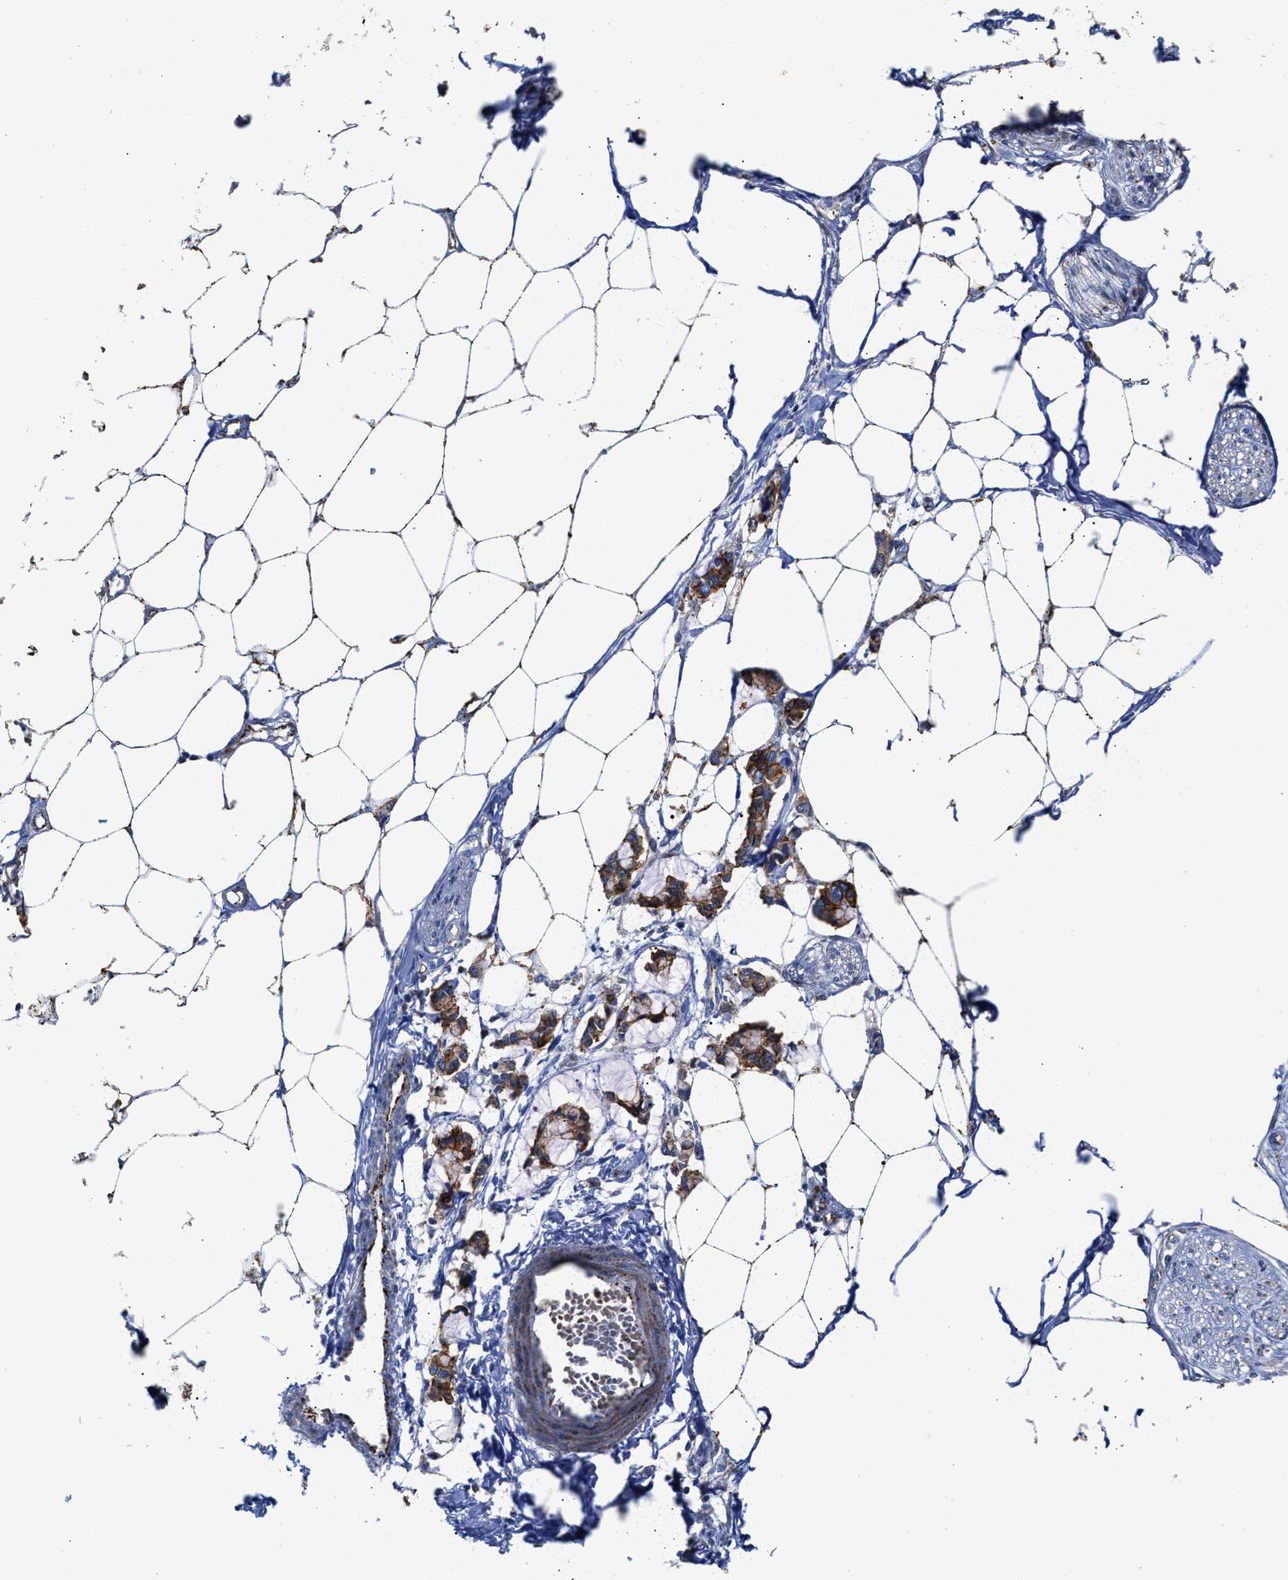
{"staining": {"intensity": "weak", "quantity": ">75%", "location": "cytoplasmic/membranous"}, "tissue": "adipose tissue", "cell_type": "Adipocytes", "image_type": "normal", "snomed": [{"axis": "morphology", "description": "Normal tissue, NOS"}, {"axis": "morphology", "description": "Adenocarcinoma, NOS"}, {"axis": "topography", "description": "Colon"}, {"axis": "topography", "description": "Peripheral nerve tissue"}], "caption": "IHC of unremarkable adipose tissue reveals low levels of weak cytoplasmic/membranous expression in about >75% of adipocytes.", "gene": "JAG1", "patient": {"sex": "male", "age": 14}}